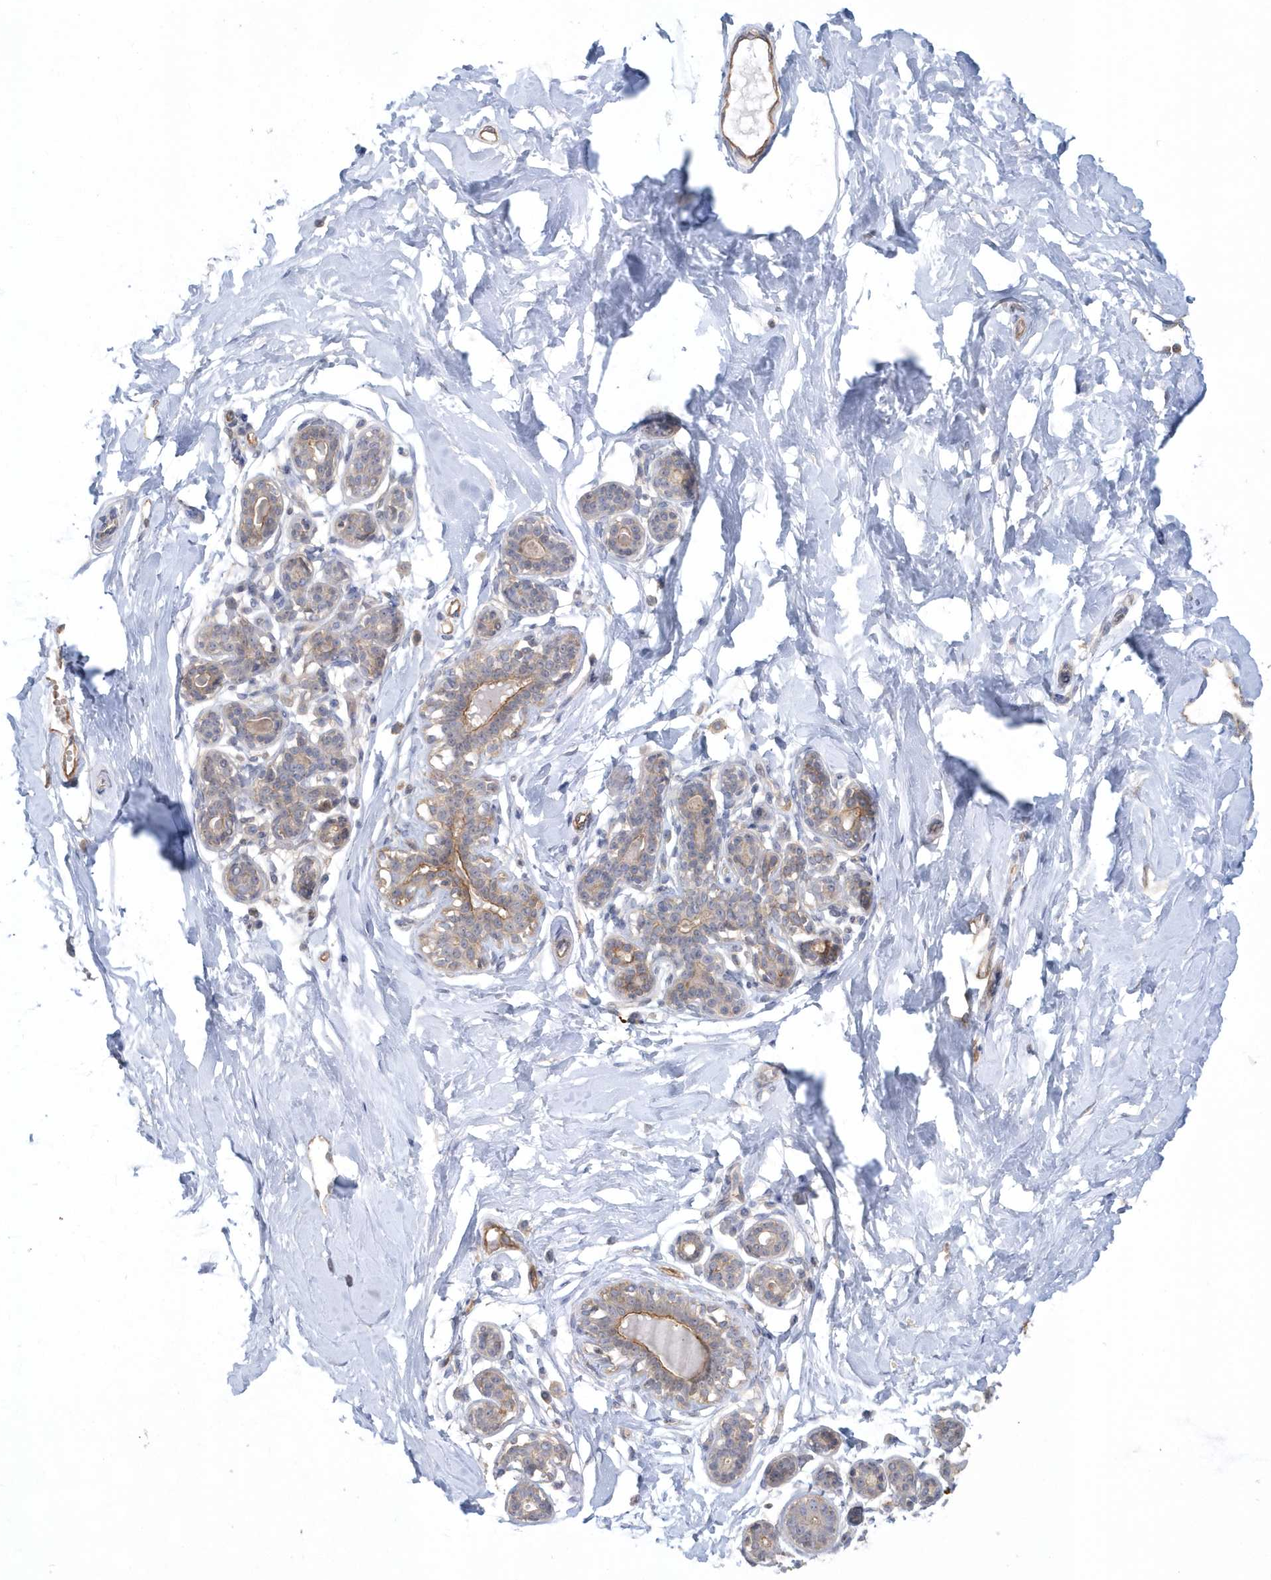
{"staining": {"intensity": "negative", "quantity": "none", "location": "none"}, "tissue": "breast", "cell_type": "Adipocytes", "image_type": "normal", "snomed": [{"axis": "morphology", "description": "Normal tissue, NOS"}, {"axis": "morphology", "description": "Adenoma, NOS"}, {"axis": "topography", "description": "Breast"}], "caption": "High power microscopy image of an immunohistochemistry image of normal breast, revealing no significant staining in adipocytes.", "gene": "RAI14", "patient": {"sex": "female", "age": 23}}